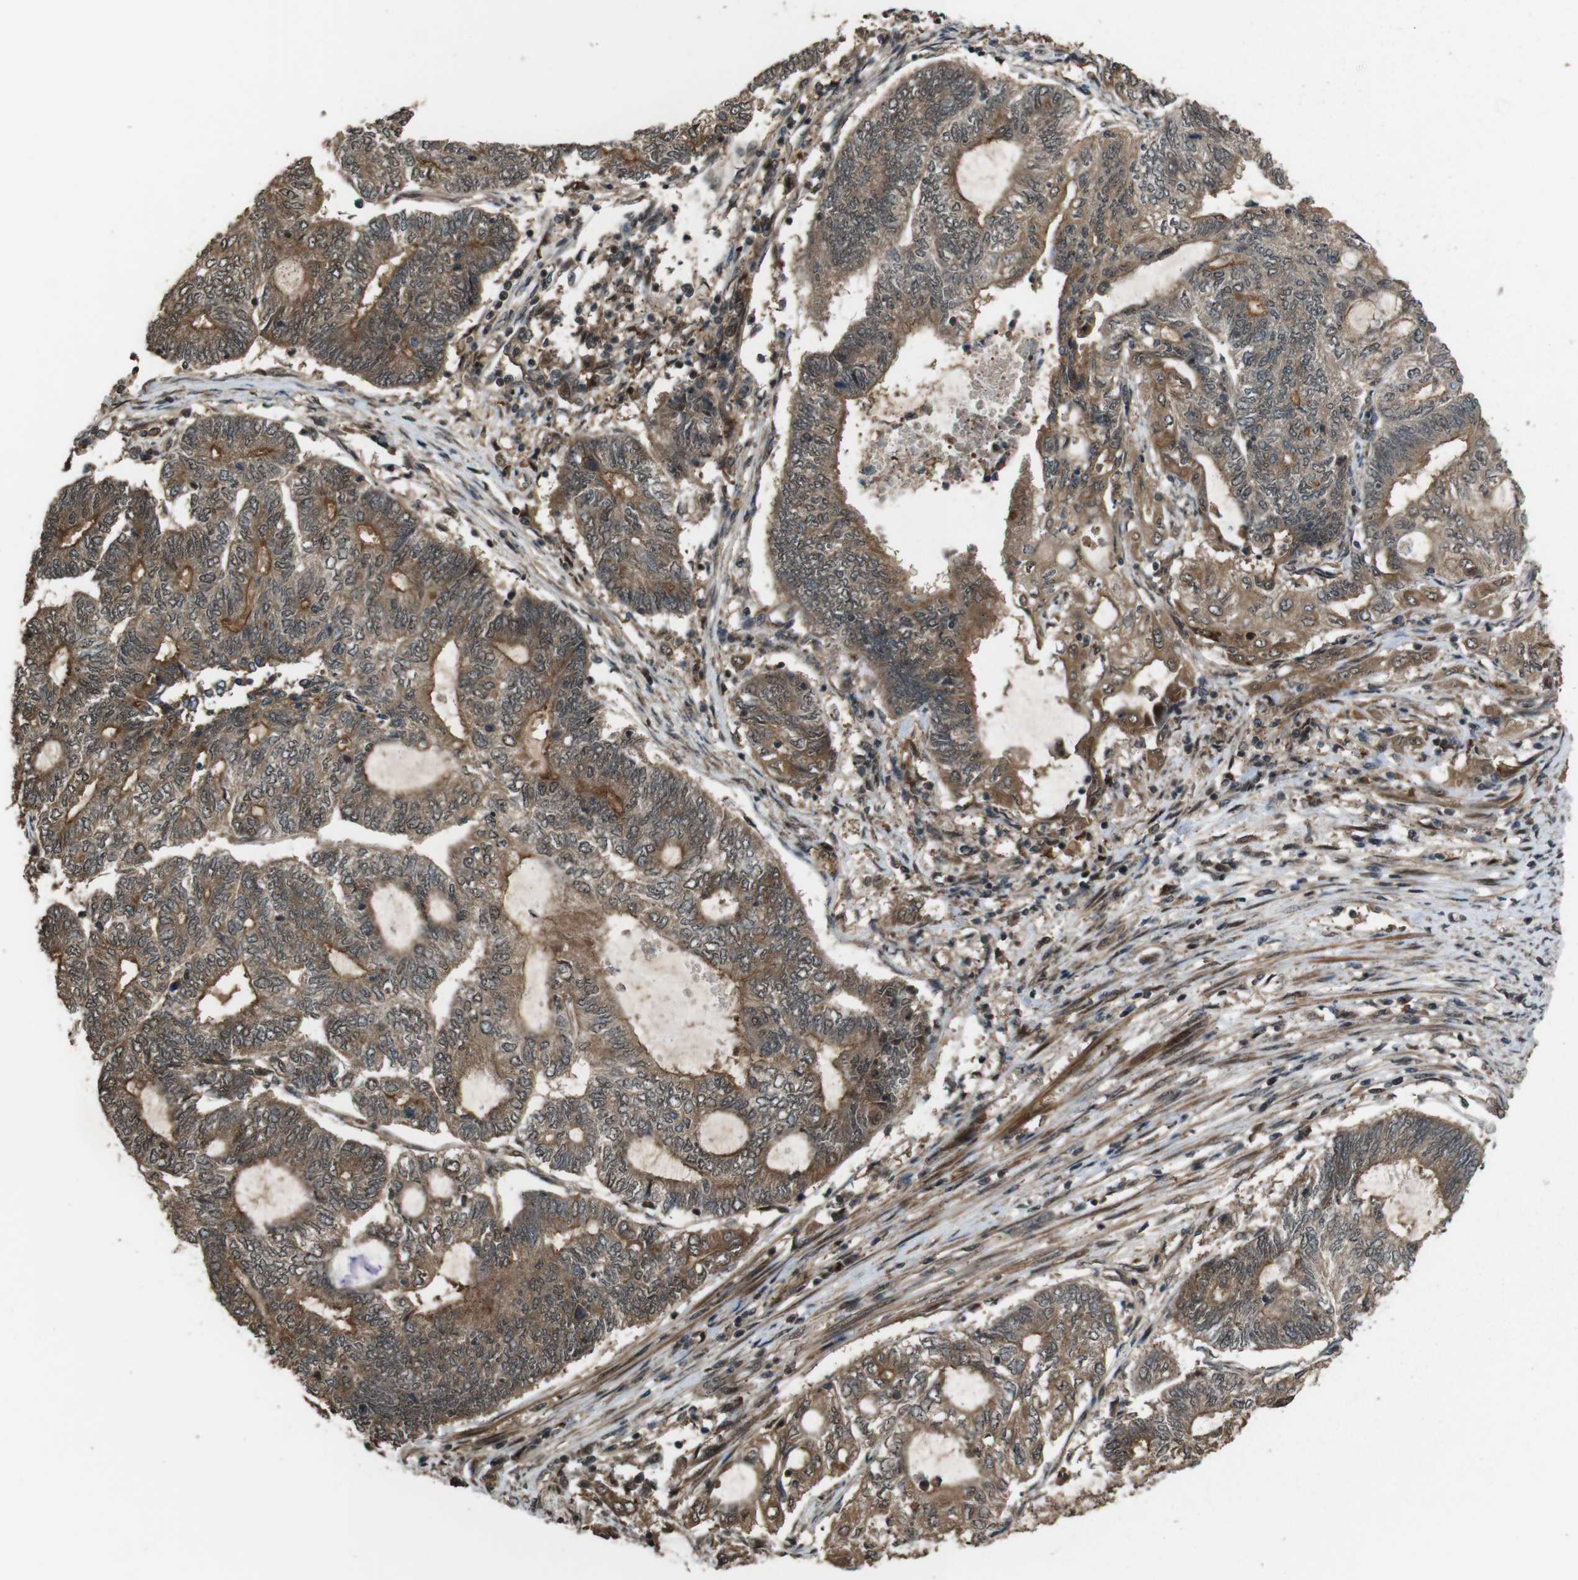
{"staining": {"intensity": "moderate", "quantity": ">75%", "location": "cytoplasmic/membranous"}, "tissue": "endometrial cancer", "cell_type": "Tumor cells", "image_type": "cancer", "snomed": [{"axis": "morphology", "description": "Adenocarcinoma, NOS"}, {"axis": "topography", "description": "Uterus"}, {"axis": "topography", "description": "Endometrium"}], "caption": "The histopathology image reveals a brown stain indicating the presence of a protein in the cytoplasmic/membranous of tumor cells in adenocarcinoma (endometrial).", "gene": "CDC34", "patient": {"sex": "female", "age": 70}}